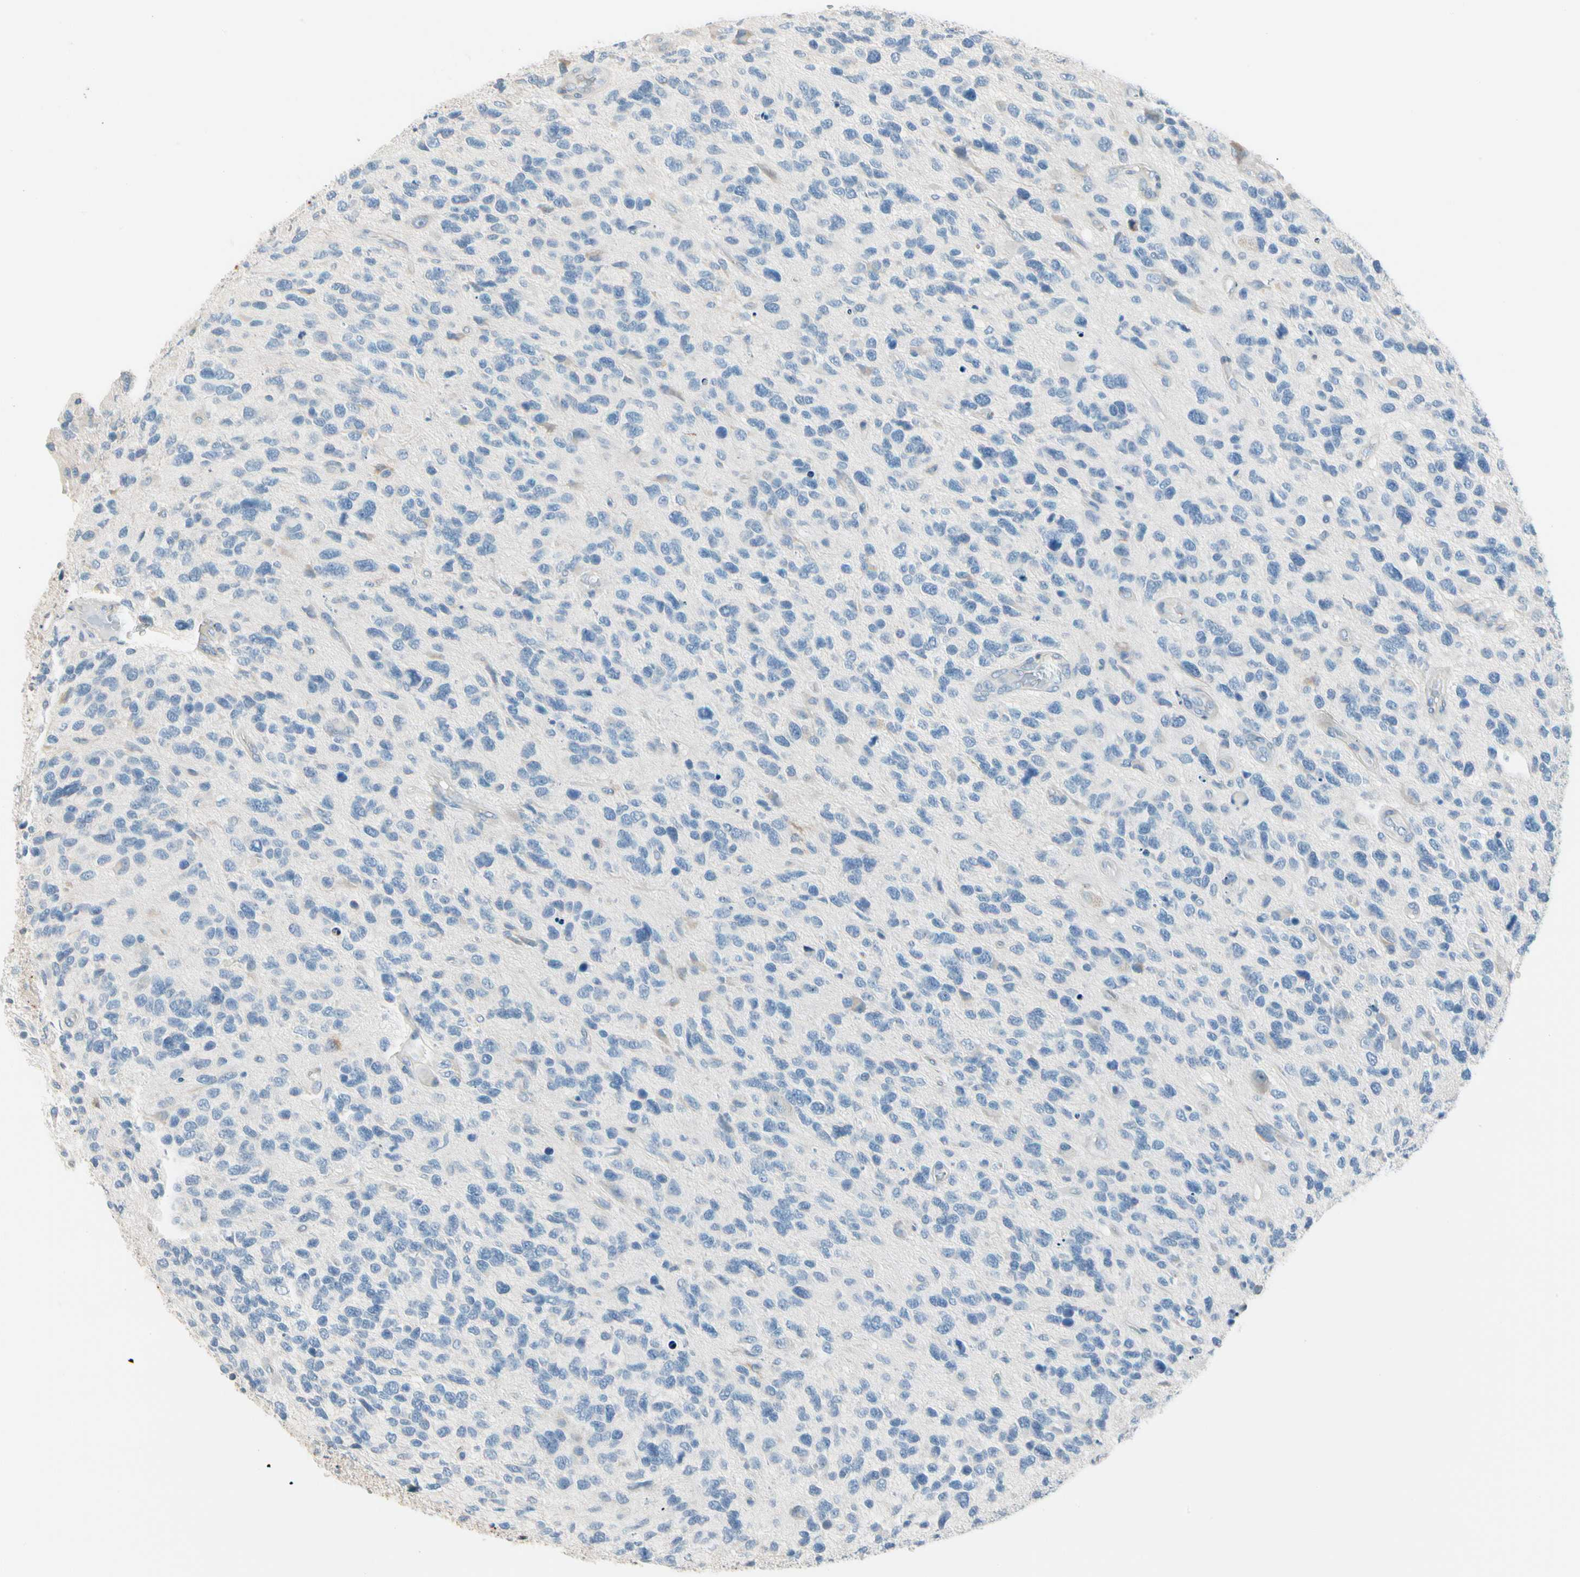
{"staining": {"intensity": "negative", "quantity": "none", "location": "none"}, "tissue": "glioma", "cell_type": "Tumor cells", "image_type": "cancer", "snomed": [{"axis": "morphology", "description": "Glioma, malignant, High grade"}, {"axis": "topography", "description": "Brain"}], "caption": "Tumor cells show no significant protein staining in malignant glioma (high-grade).", "gene": "STK40", "patient": {"sex": "female", "age": 58}}